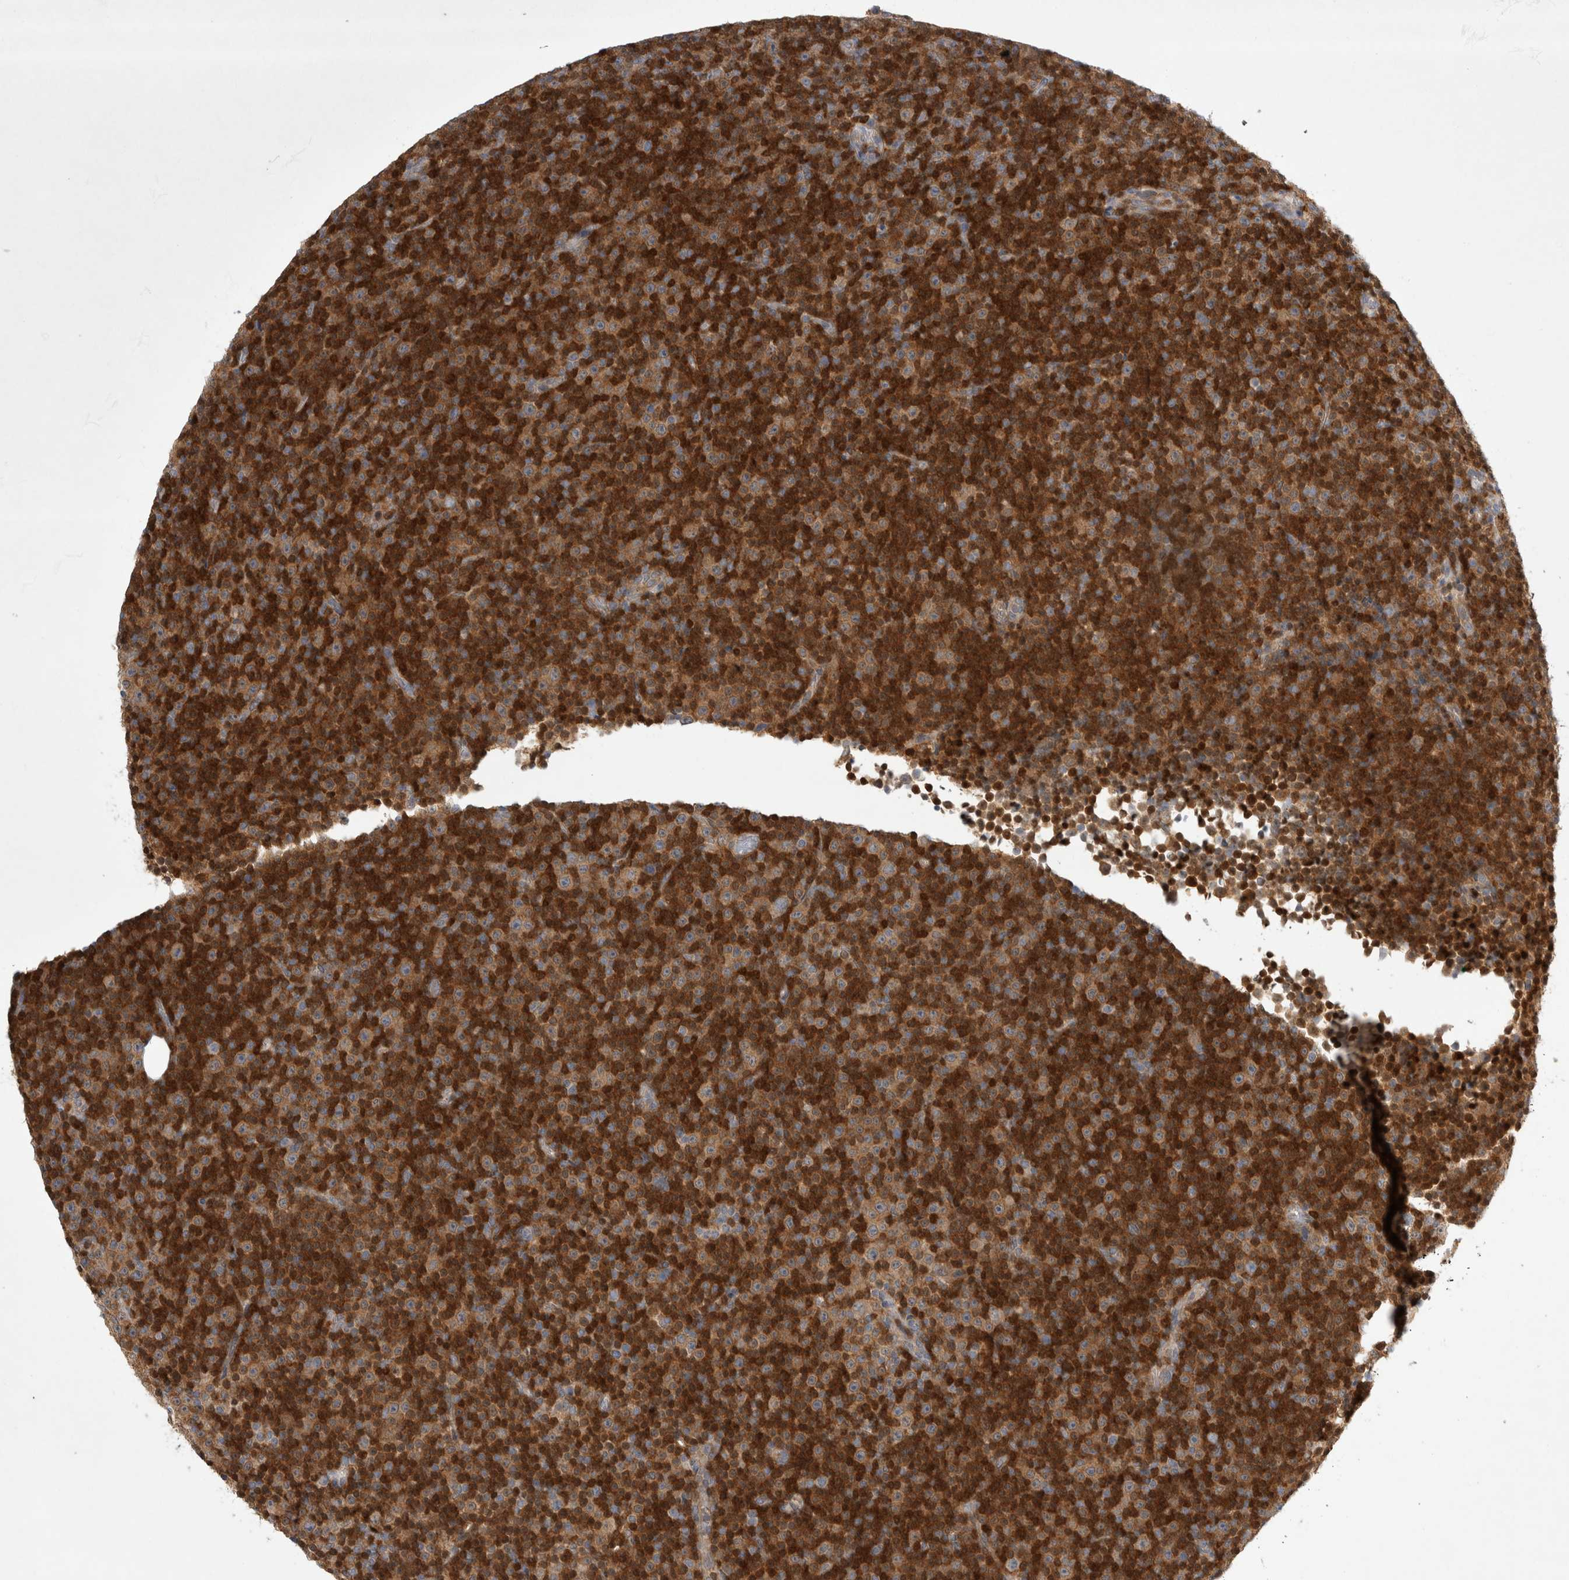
{"staining": {"intensity": "moderate", "quantity": "25%-75%", "location": "cytoplasmic/membranous,nuclear"}, "tissue": "lymphoma", "cell_type": "Tumor cells", "image_type": "cancer", "snomed": [{"axis": "morphology", "description": "Malignant lymphoma, non-Hodgkin's type, Low grade"}, {"axis": "topography", "description": "Lymph node"}], "caption": "Immunohistochemistry (IHC) image of human malignant lymphoma, non-Hodgkin's type (low-grade) stained for a protein (brown), which demonstrates medium levels of moderate cytoplasmic/membranous and nuclear positivity in approximately 25%-75% of tumor cells.", "gene": "SRD5A3", "patient": {"sex": "female", "age": 67}}